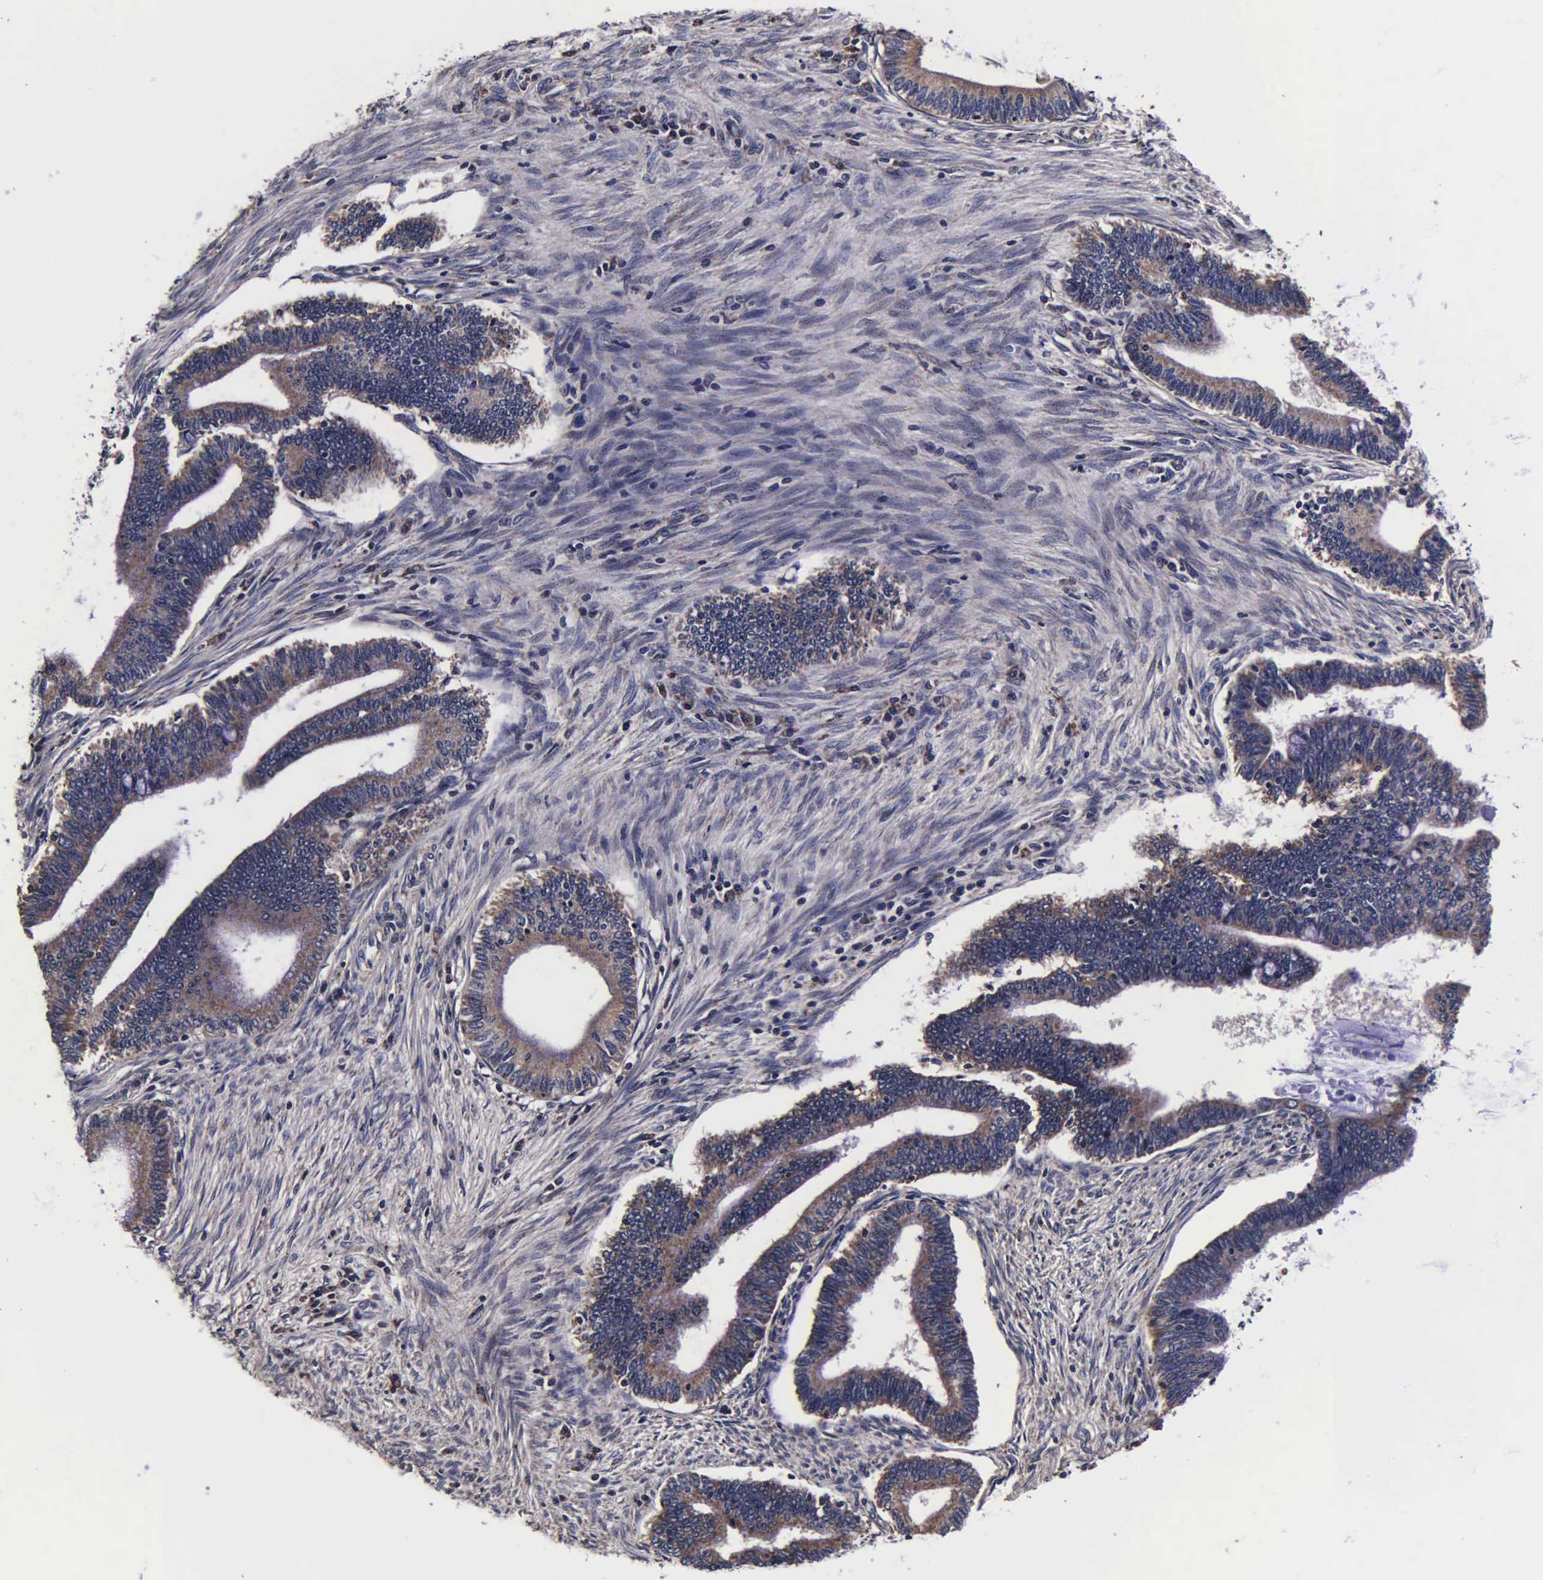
{"staining": {"intensity": "weak", "quantity": ">75%", "location": "cytoplasmic/membranous"}, "tissue": "cervical cancer", "cell_type": "Tumor cells", "image_type": "cancer", "snomed": [{"axis": "morphology", "description": "Adenocarcinoma, NOS"}, {"axis": "topography", "description": "Cervix"}], "caption": "Approximately >75% of tumor cells in cervical adenocarcinoma show weak cytoplasmic/membranous protein staining as visualized by brown immunohistochemical staining.", "gene": "PSMA3", "patient": {"sex": "female", "age": 36}}